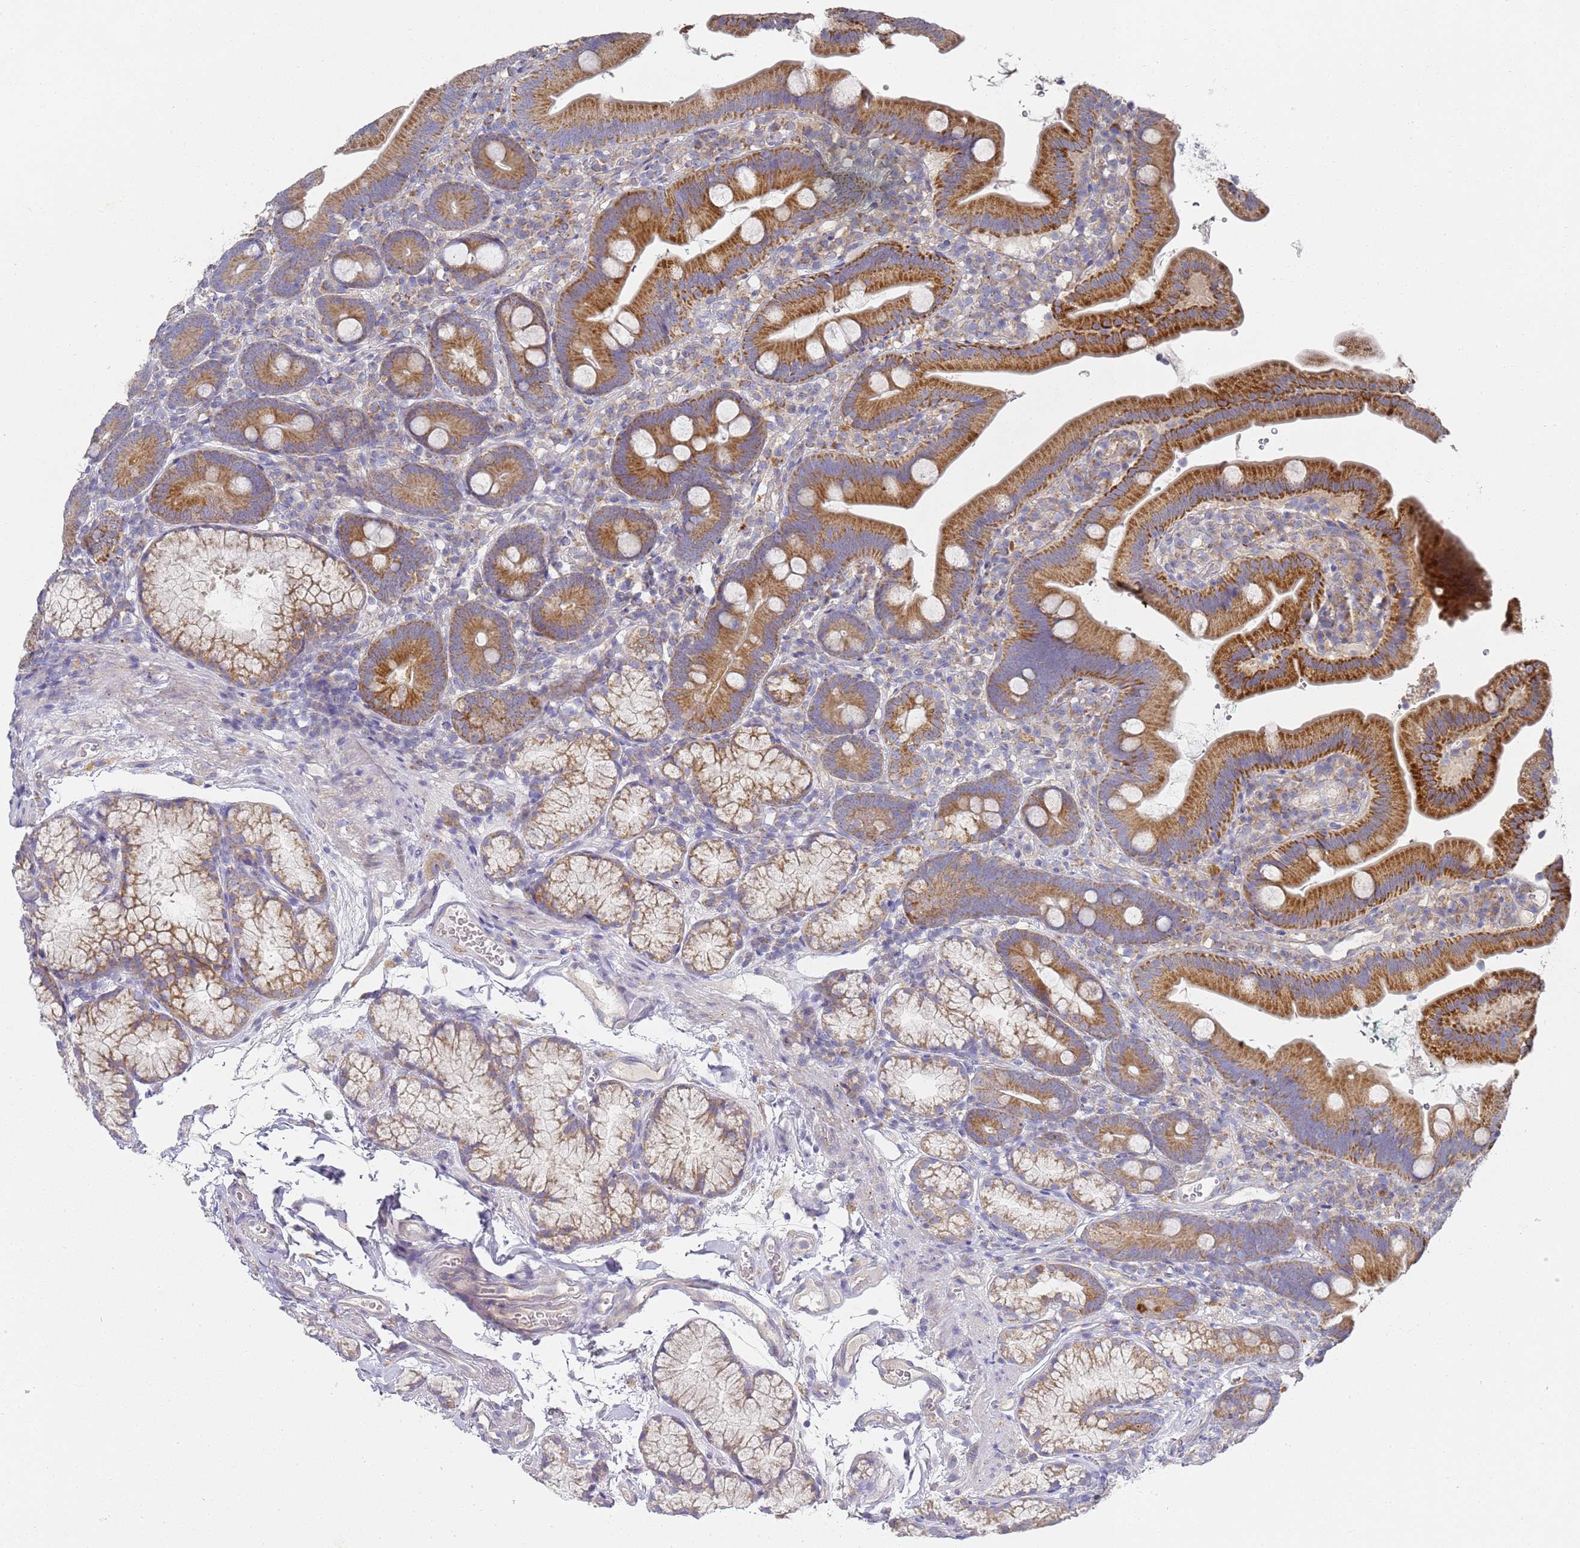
{"staining": {"intensity": "strong", "quantity": ">75%", "location": "cytoplasmic/membranous"}, "tissue": "duodenum", "cell_type": "Glandular cells", "image_type": "normal", "snomed": [{"axis": "morphology", "description": "Normal tissue, NOS"}, {"axis": "topography", "description": "Duodenum"}], "caption": "Immunohistochemical staining of normal human duodenum shows >75% levels of strong cytoplasmic/membranous protein positivity in about >75% of glandular cells. Nuclei are stained in blue.", "gene": "NPEPPS", "patient": {"sex": "female", "age": 67}}